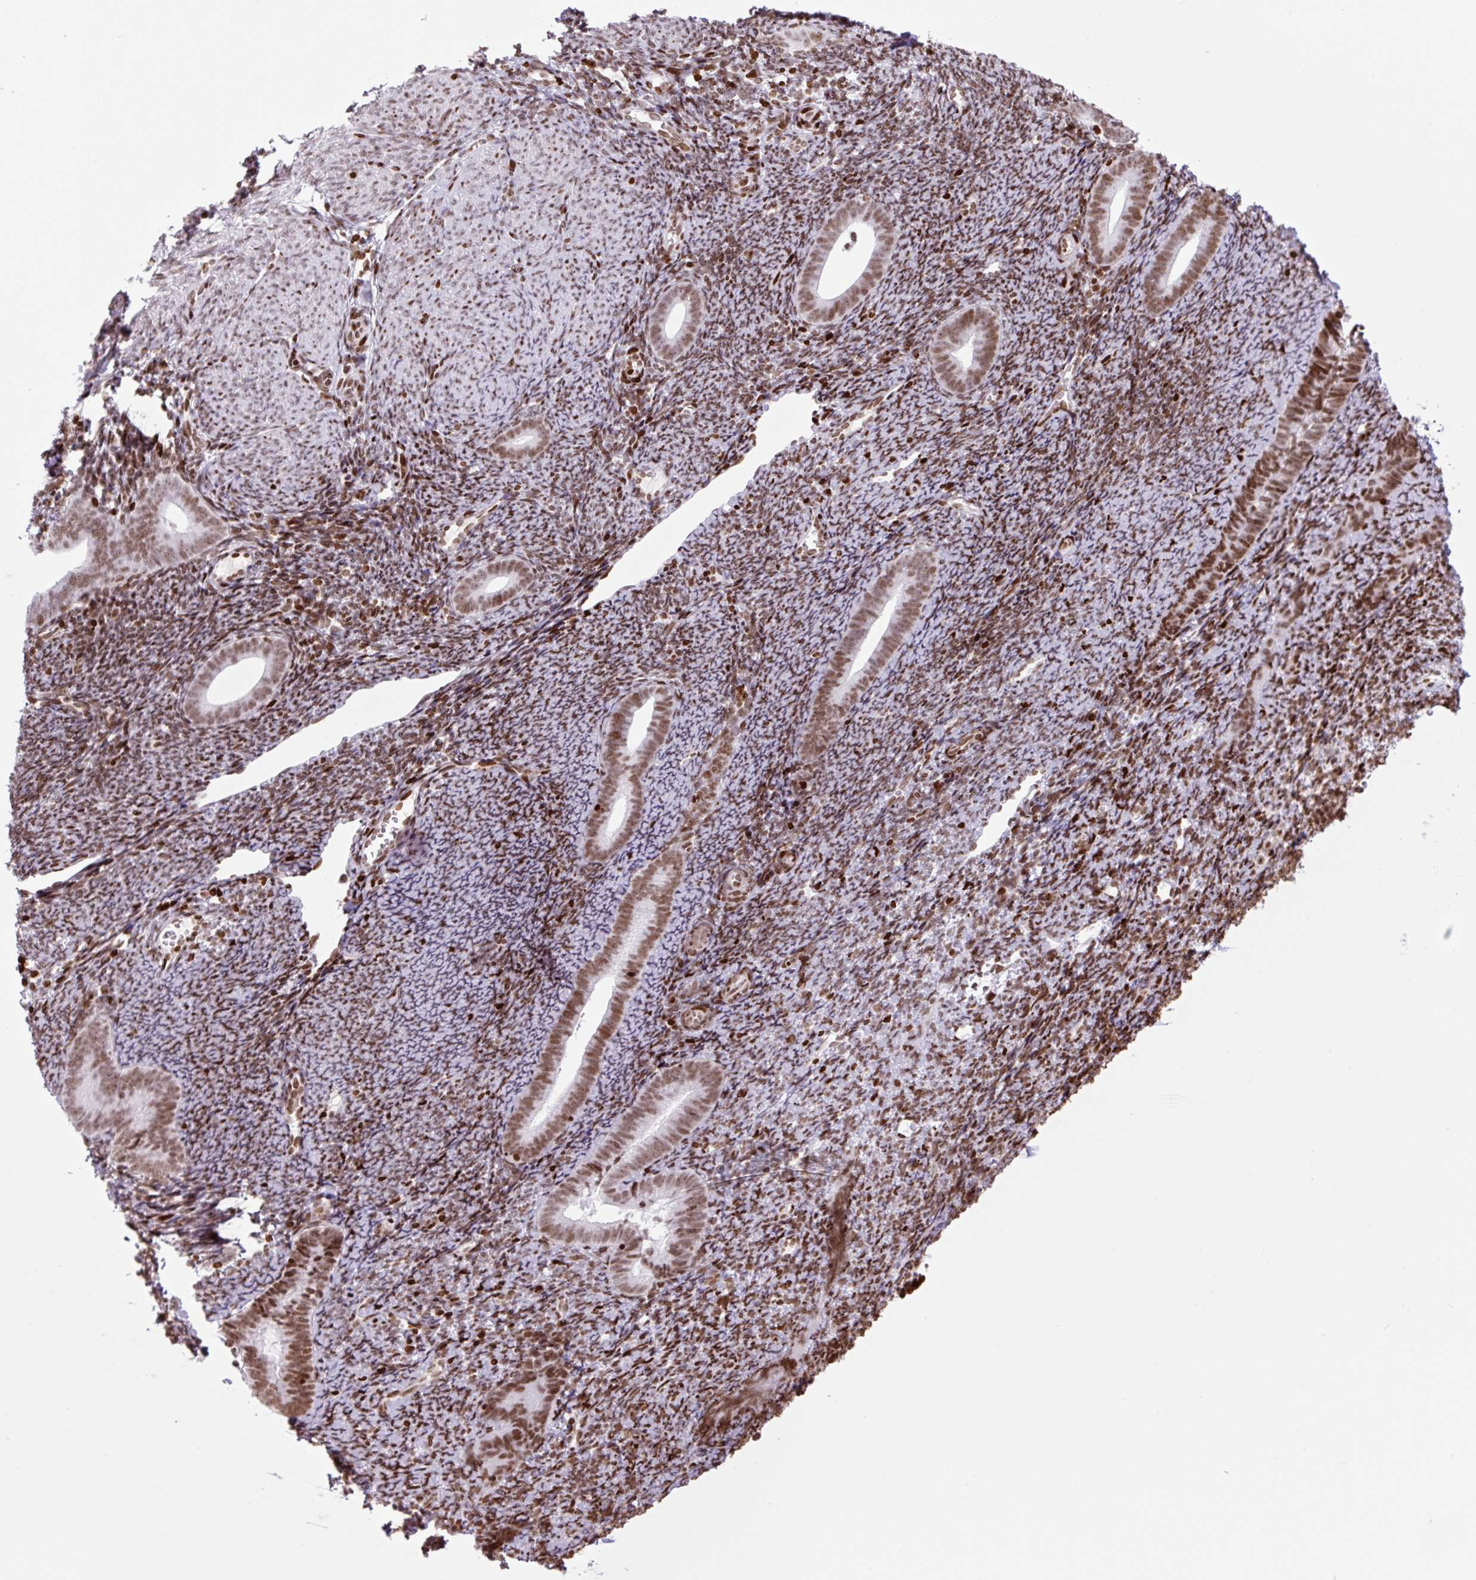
{"staining": {"intensity": "moderate", "quantity": ">75%", "location": "nuclear"}, "tissue": "endometrium", "cell_type": "Cells in endometrial stroma", "image_type": "normal", "snomed": [{"axis": "morphology", "description": "Normal tissue, NOS"}, {"axis": "topography", "description": "Endometrium"}], "caption": "Immunohistochemistry (IHC) (DAB (3,3'-diaminobenzidine)) staining of unremarkable human endometrium shows moderate nuclear protein staining in approximately >75% of cells in endometrial stroma. Using DAB (brown) and hematoxylin (blue) stains, captured at high magnification using brightfield microscopy.", "gene": "H1", "patient": {"sex": "female", "age": 39}}